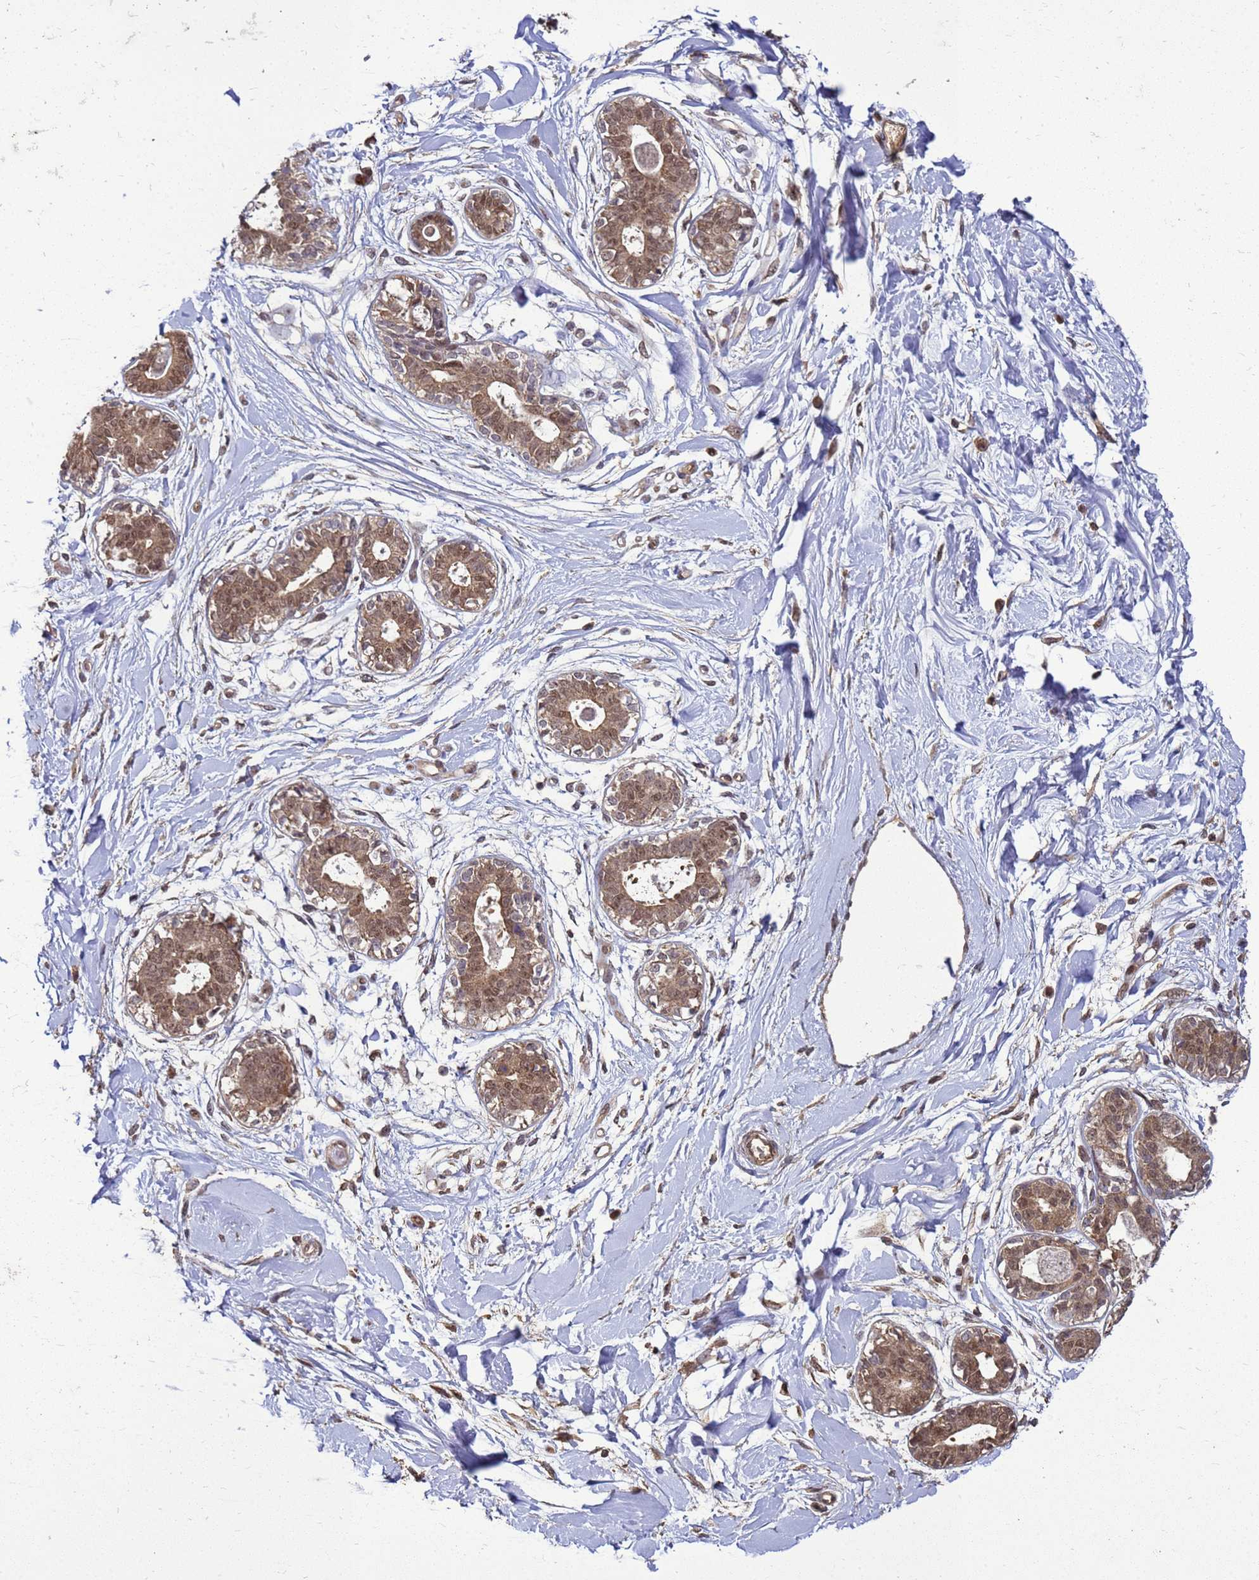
{"staining": {"intensity": "moderate", "quantity": "<25%", "location": "cytoplasmic/membranous"}, "tissue": "breast", "cell_type": "Adipocytes", "image_type": "normal", "snomed": [{"axis": "morphology", "description": "Normal tissue, NOS"}, {"axis": "topography", "description": "Breast"}], "caption": "Adipocytes display low levels of moderate cytoplasmic/membranous expression in about <25% of cells in unremarkable breast.", "gene": "CRBN", "patient": {"sex": "female", "age": 45}}